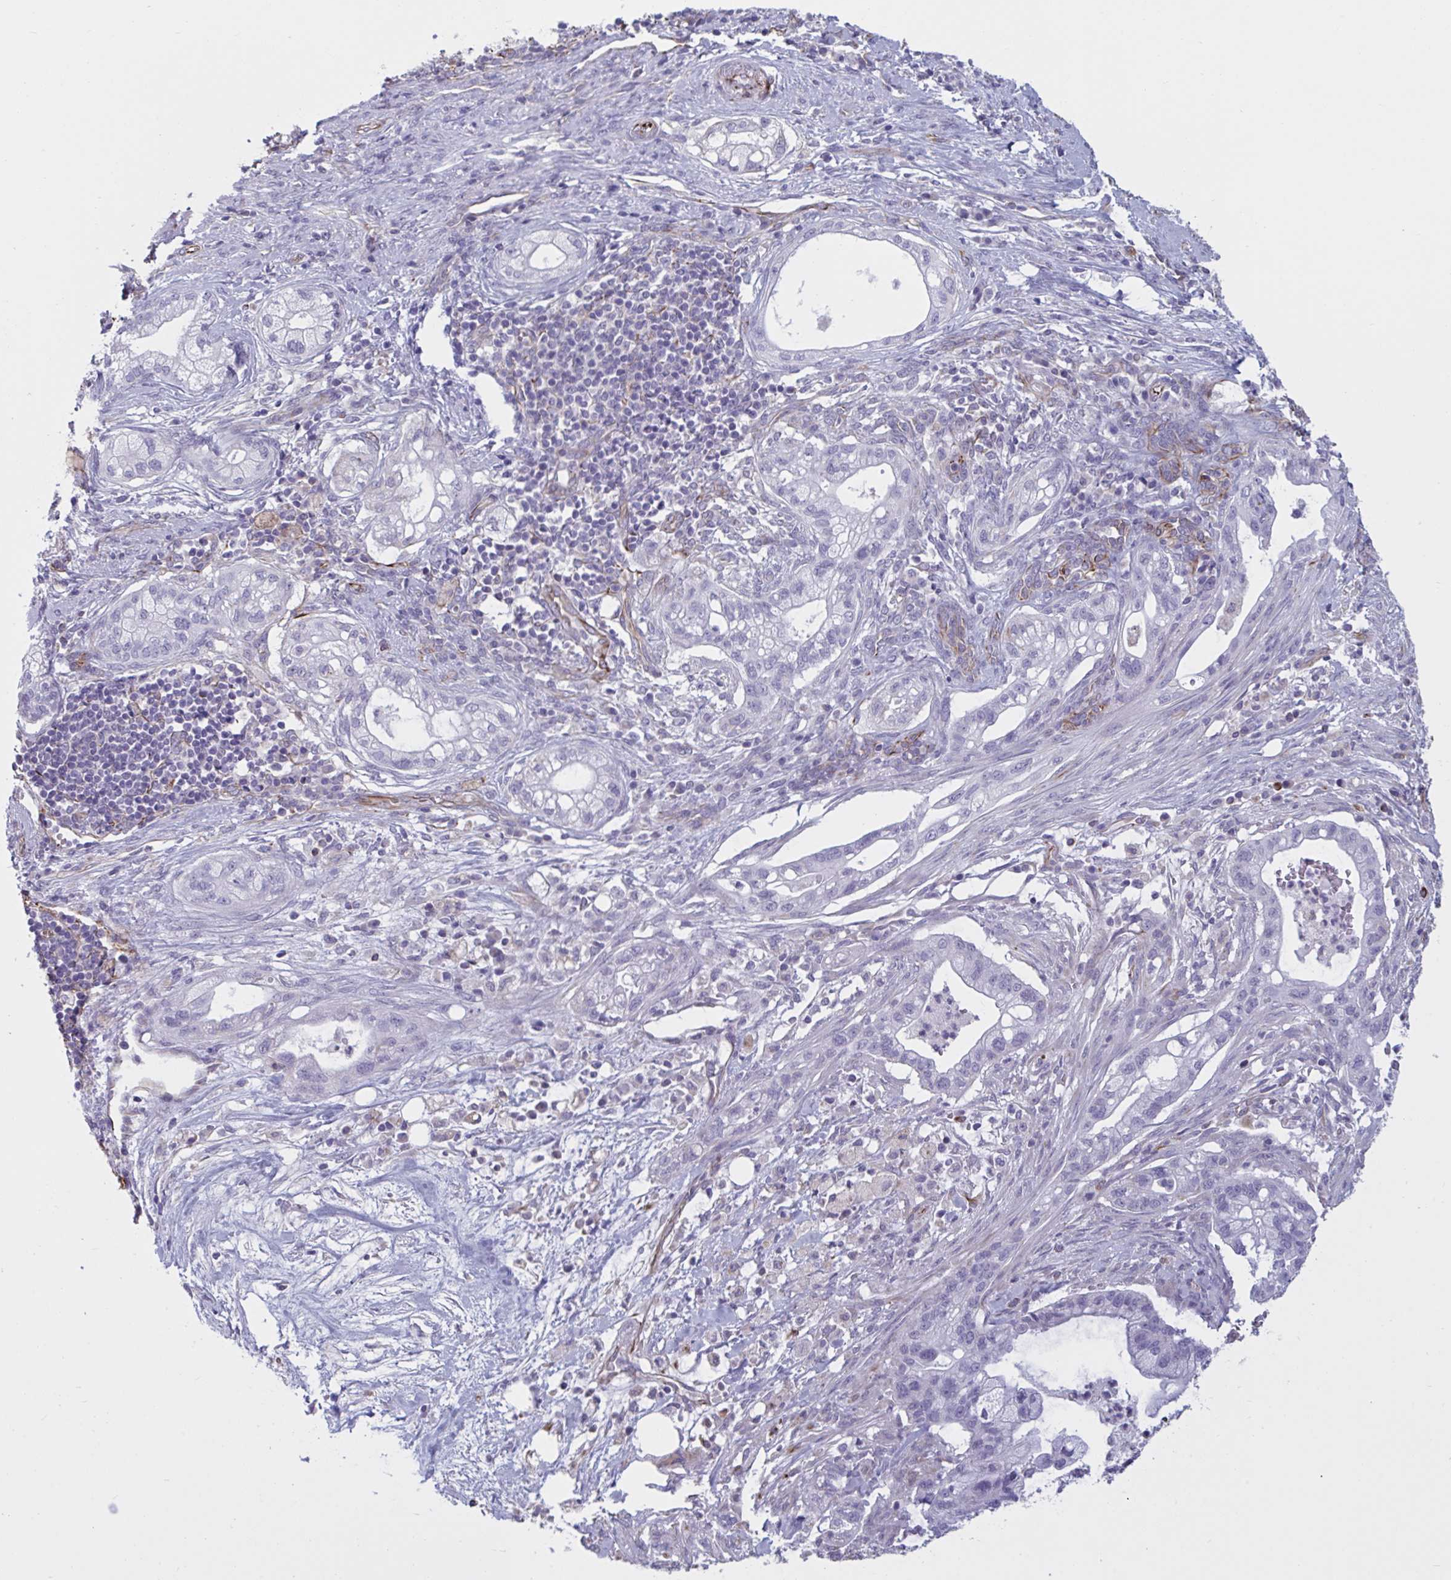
{"staining": {"intensity": "negative", "quantity": "none", "location": "none"}, "tissue": "pancreatic cancer", "cell_type": "Tumor cells", "image_type": "cancer", "snomed": [{"axis": "morphology", "description": "Adenocarcinoma, NOS"}, {"axis": "topography", "description": "Pancreas"}], "caption": "Immunohistochemistry of adenocarcinoma (pancreatic) shows no staining in tumor cells.", "gene": "OR1L3", "patient": {"sex": "male", "age": 44}}